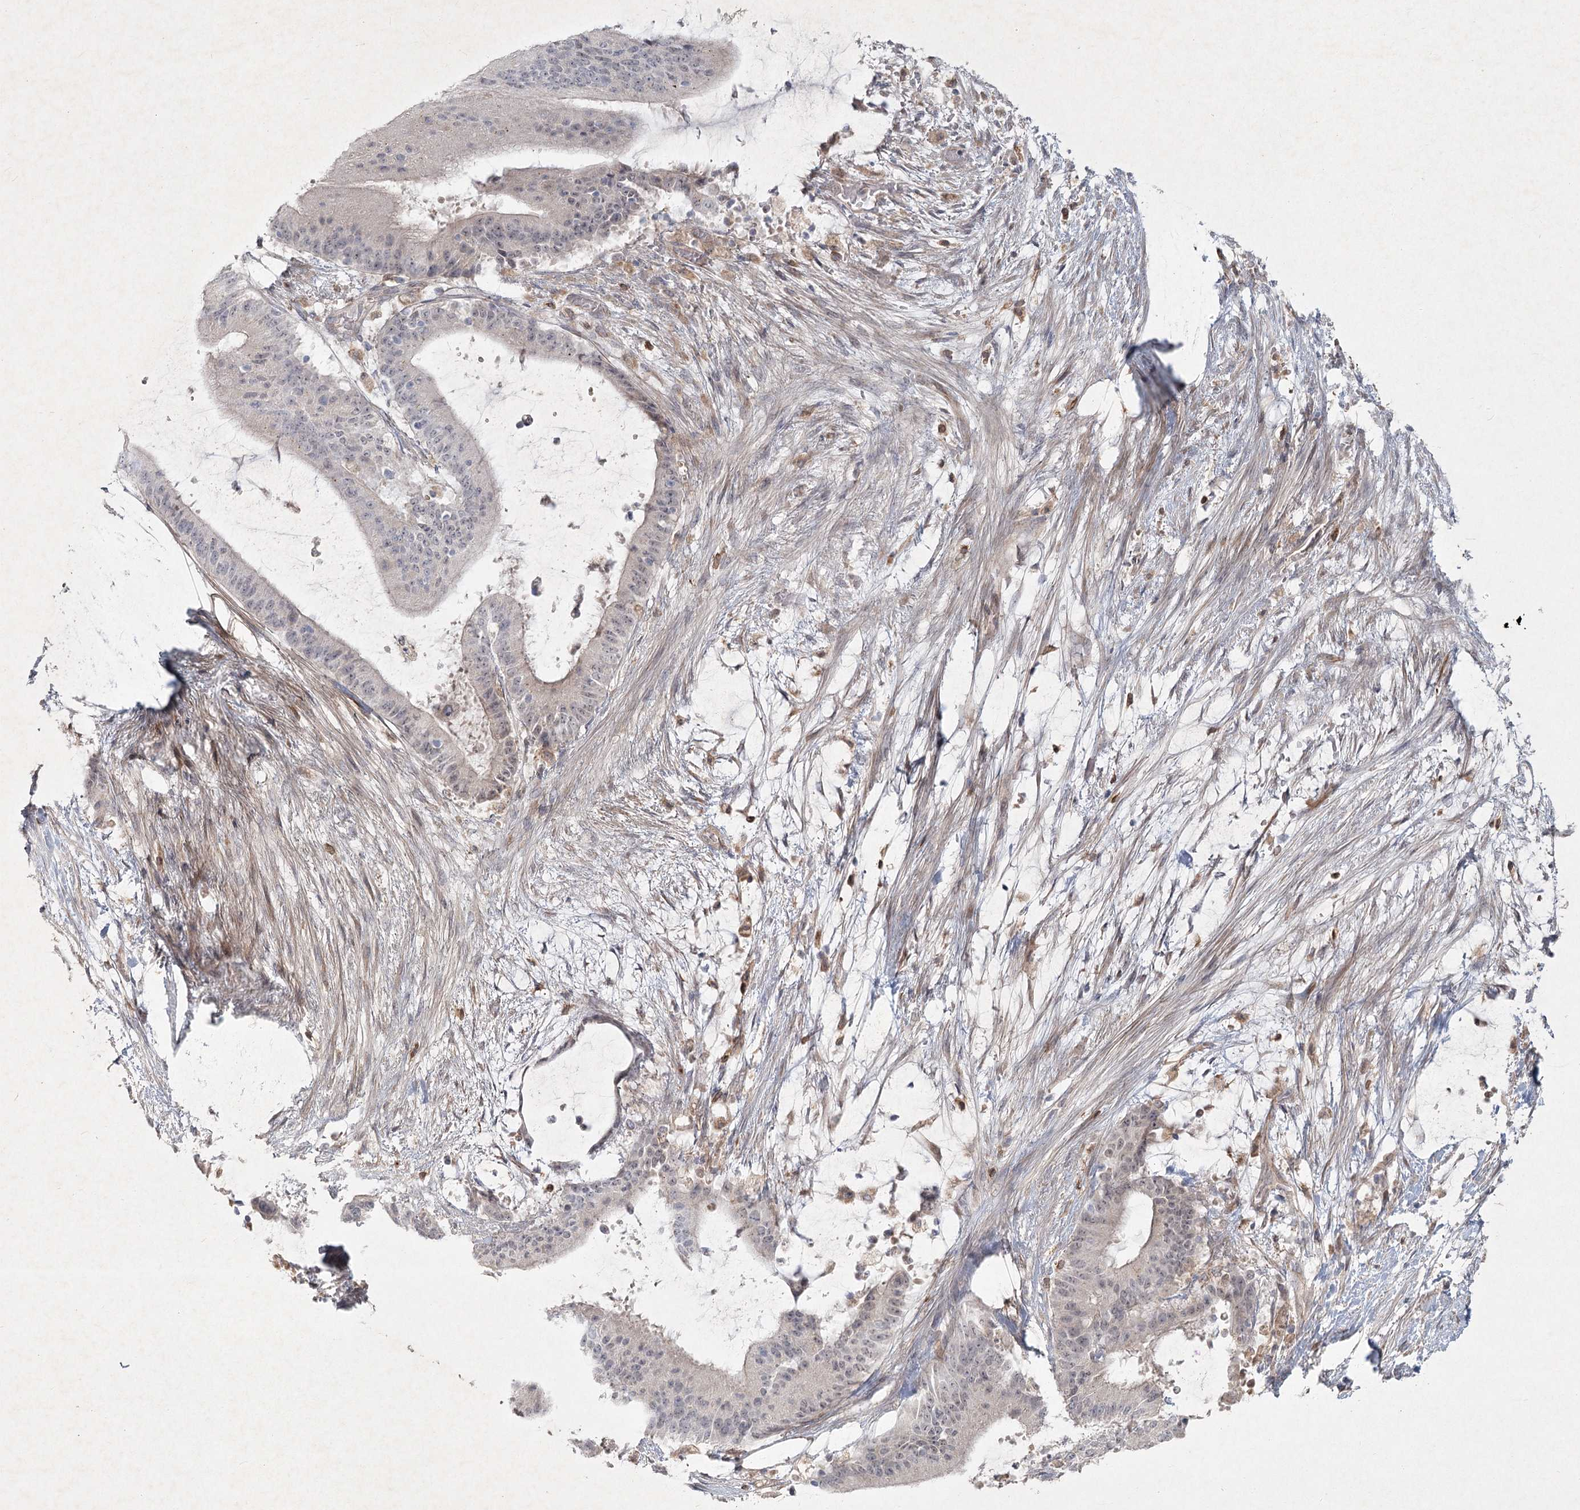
{"staining": {"intensity": "negative", "quantity": "none", "location": "none"}, "tissue": "liver cancer", "cell_type": "Tumor cells", "image_type": "cancer", "snomed": [{"axis": "morphology", "description": "Normal tissue, NOS"}, {"axis": "morphology", "description": "Cholangiocarcinoma"}, {"axis": "topography", "description": "Liver"}, {"axis": "topography", "description": "Peripheral nerve tissue"}], "caption": "Tumor cells show no significant protein positivity in liver cancer (cholangiocarcinoma).", "gene": "LRP2BP", "patient": {"sex": "female", "age": 73}}